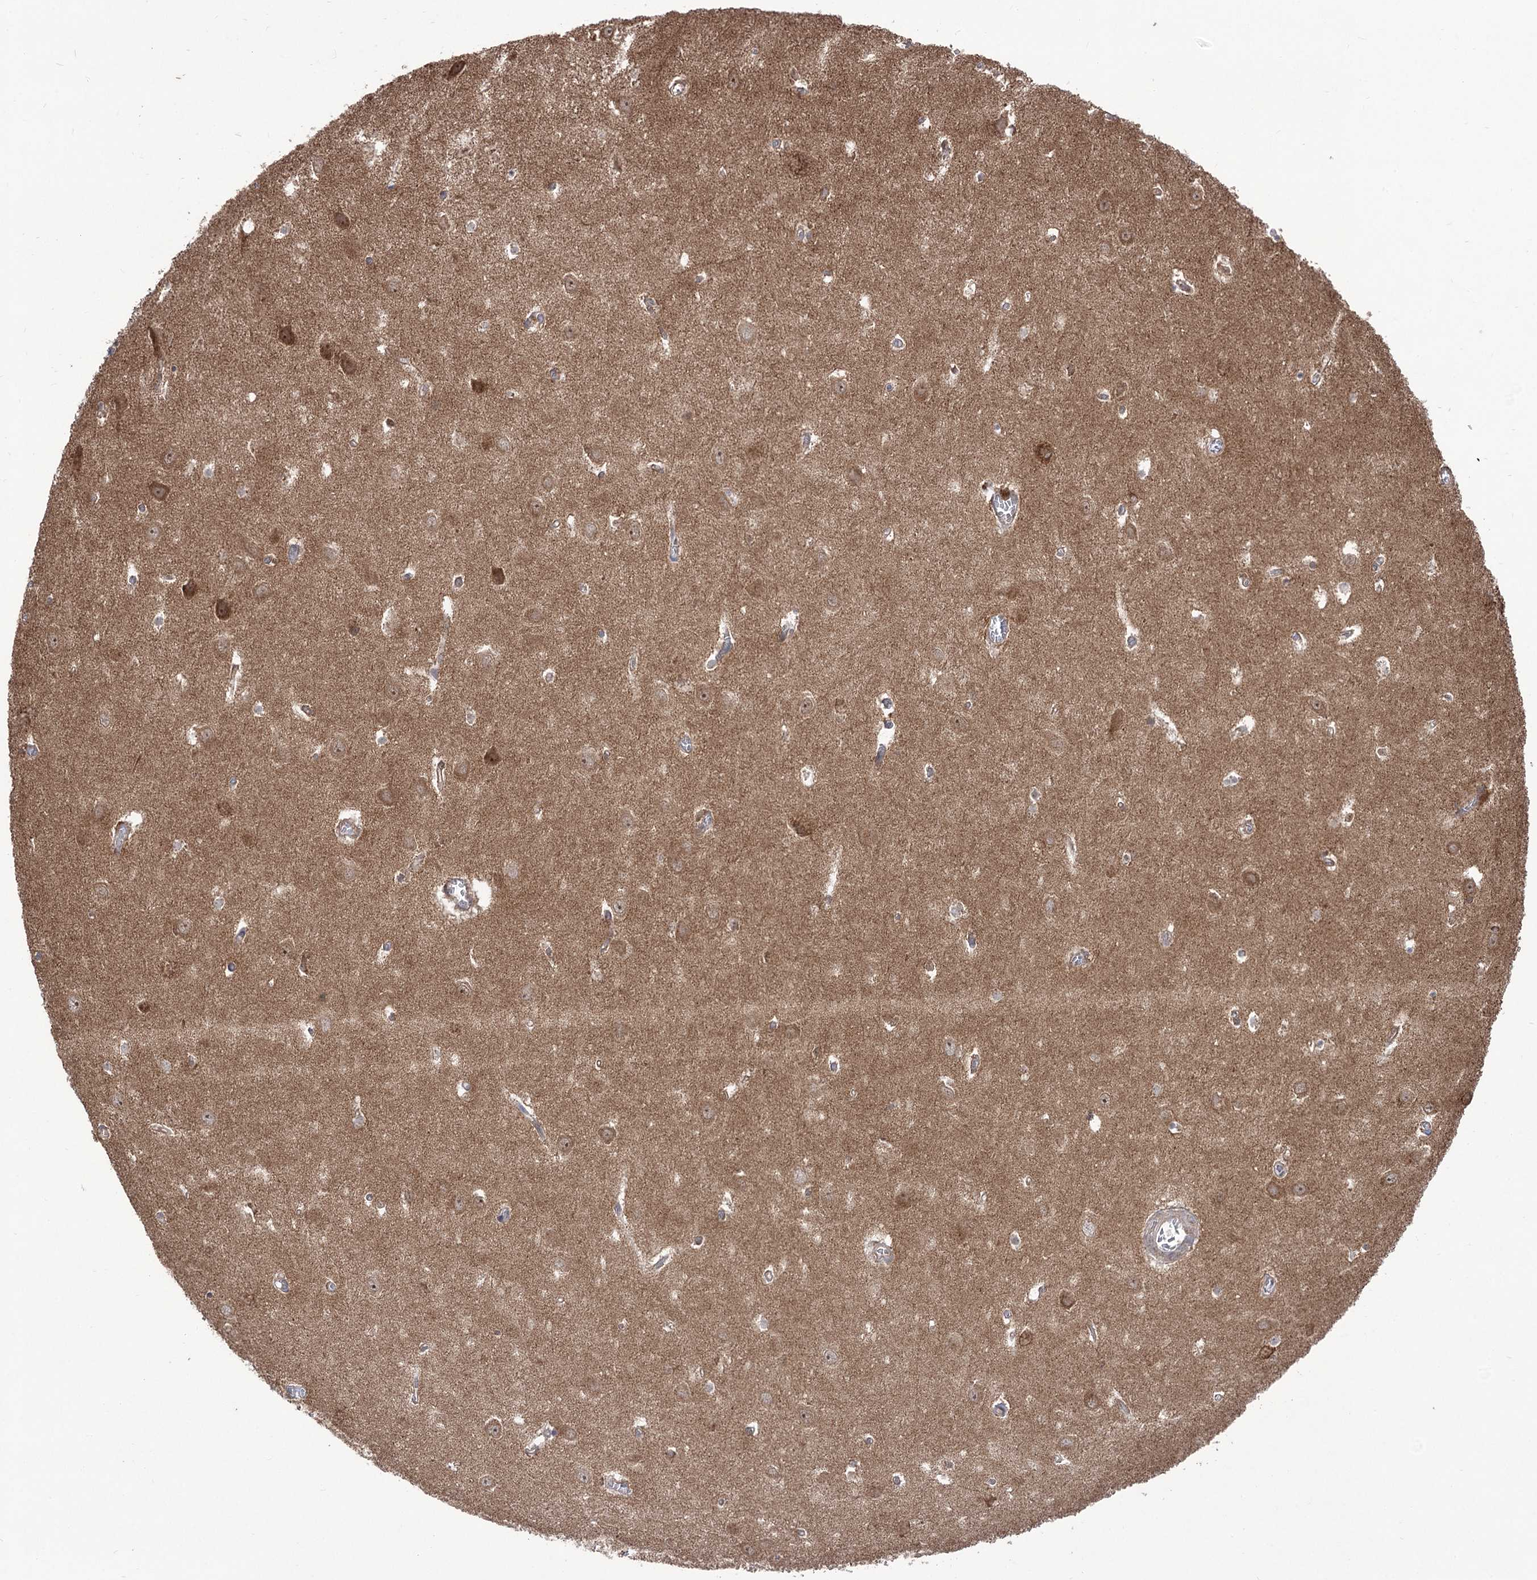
{"staining": {"intensity": "weak", "quantity": "<25%", "location": "cytoplasmic/membranous"}, "tissue": "hippocampus", "cell_type": "Glial cells", "image_type": "normal", "snomed": [{"axis": "morphology", "description": "Normal tissue, NOS"}, {"axis": "topography", "description": "Hippocampus"}], "caption": "This is an immunohistochemistry (IHC) image of benign hippocampus. There is no expression in glial cells.", "gene": "XYLB", "patient": {"sex": "female", "age": 64}}